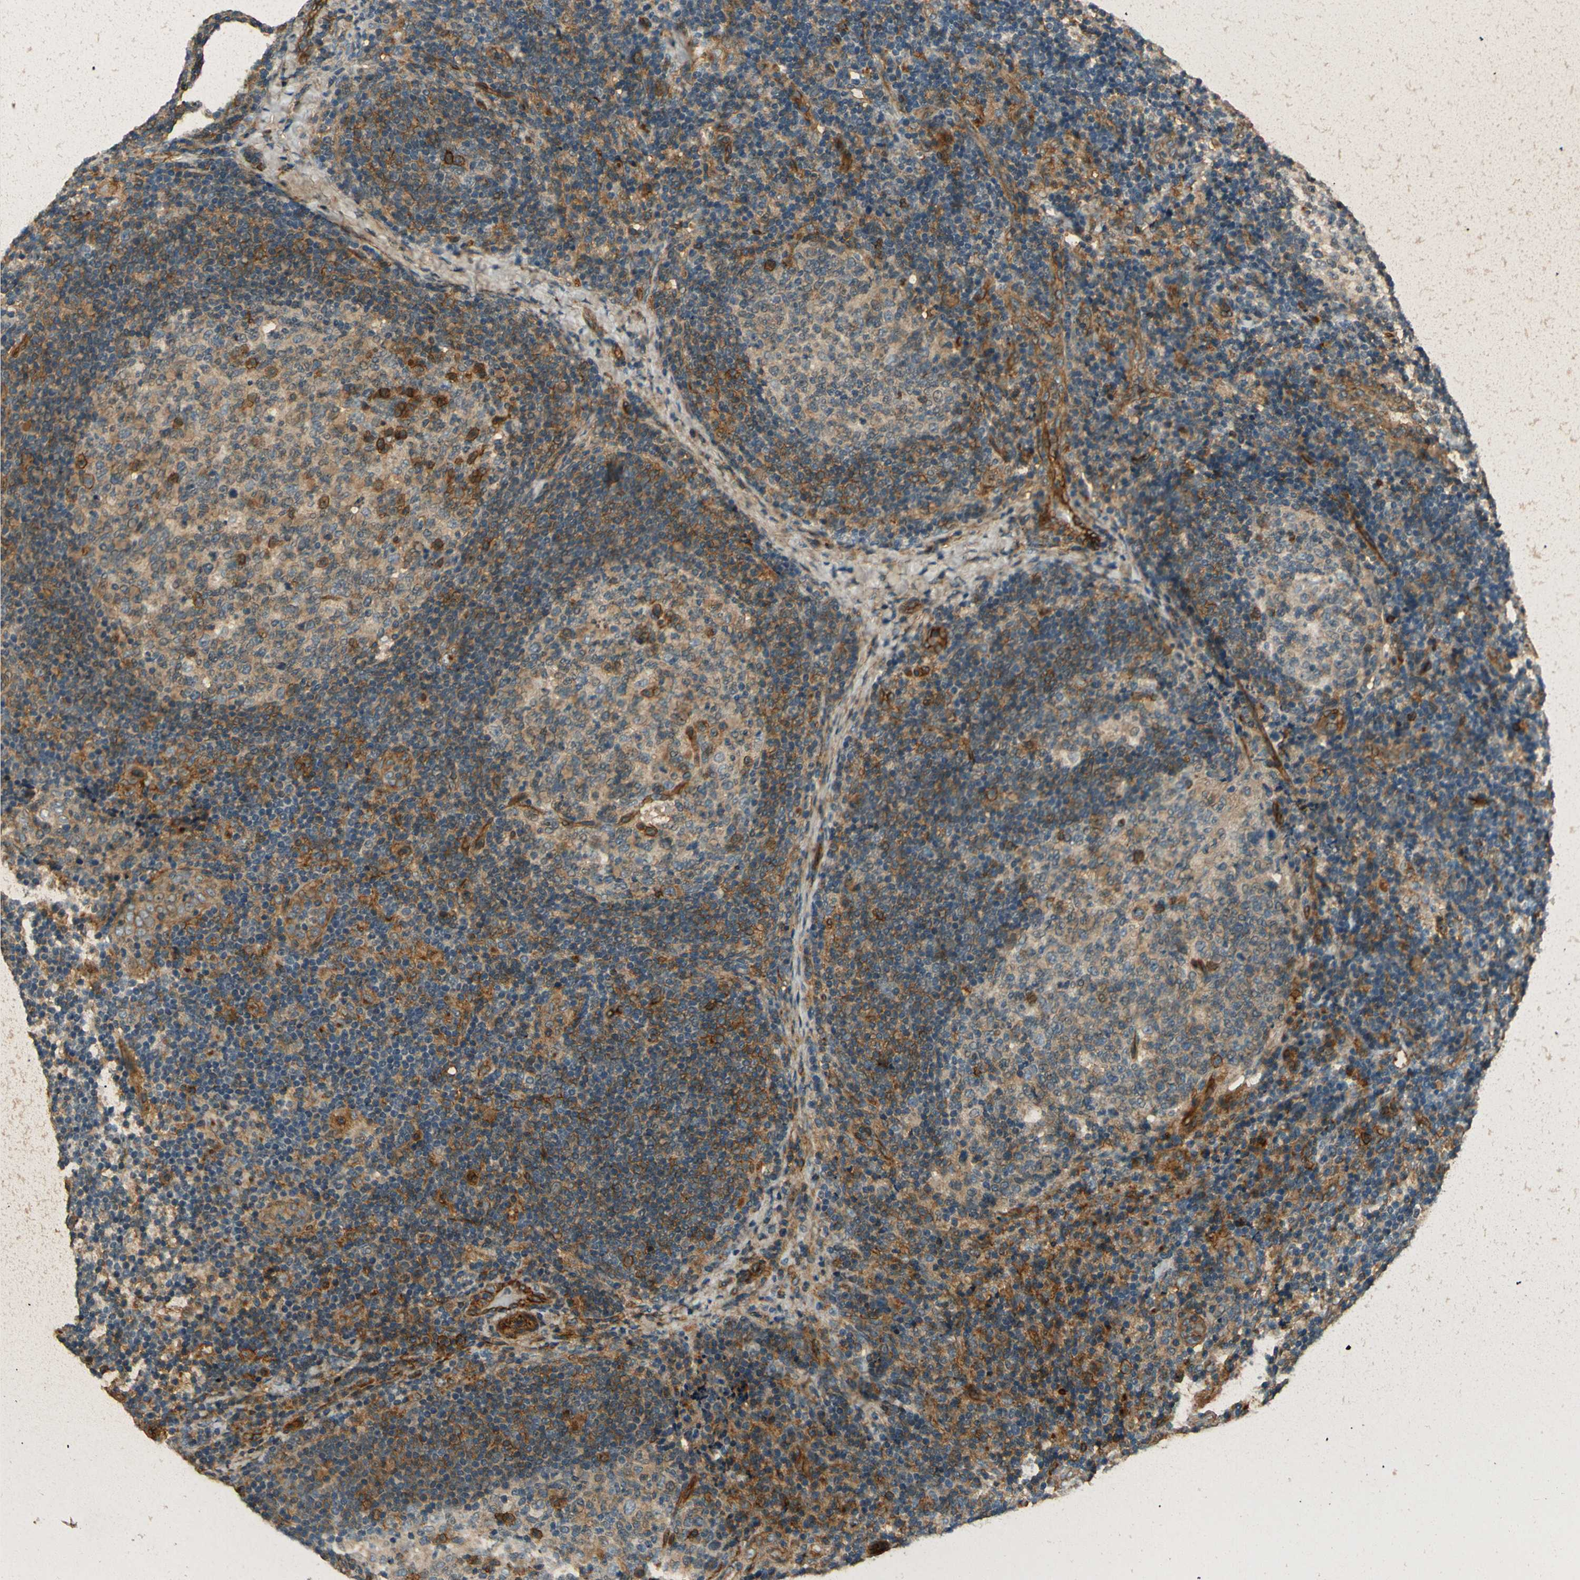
{"staining": {"intensity": "moderate", "quantity": "25%-75%", "location": "cytoplasmic/membranous"}, "tissue": "lymph node", "cell_type": "Germinal center cells", "image_type": "normal", "snomed": [{"axis": "morphology", "description": "Normal tissue, NOS"}, {"axis": "topography", "description": "Lymph node"}], "caption": "Germinal center cells reveal medium levels of moderate cytoplasmic/membranous positivity in approximately 25%-75% of cells in normal lymph node. (DAB (3,3'-diaminobenzidine) IHC, brown staining for protein, blue staining for nuclei).", "gene": "ENTPD1", "patient": {"sex": "female", "age": 14}}